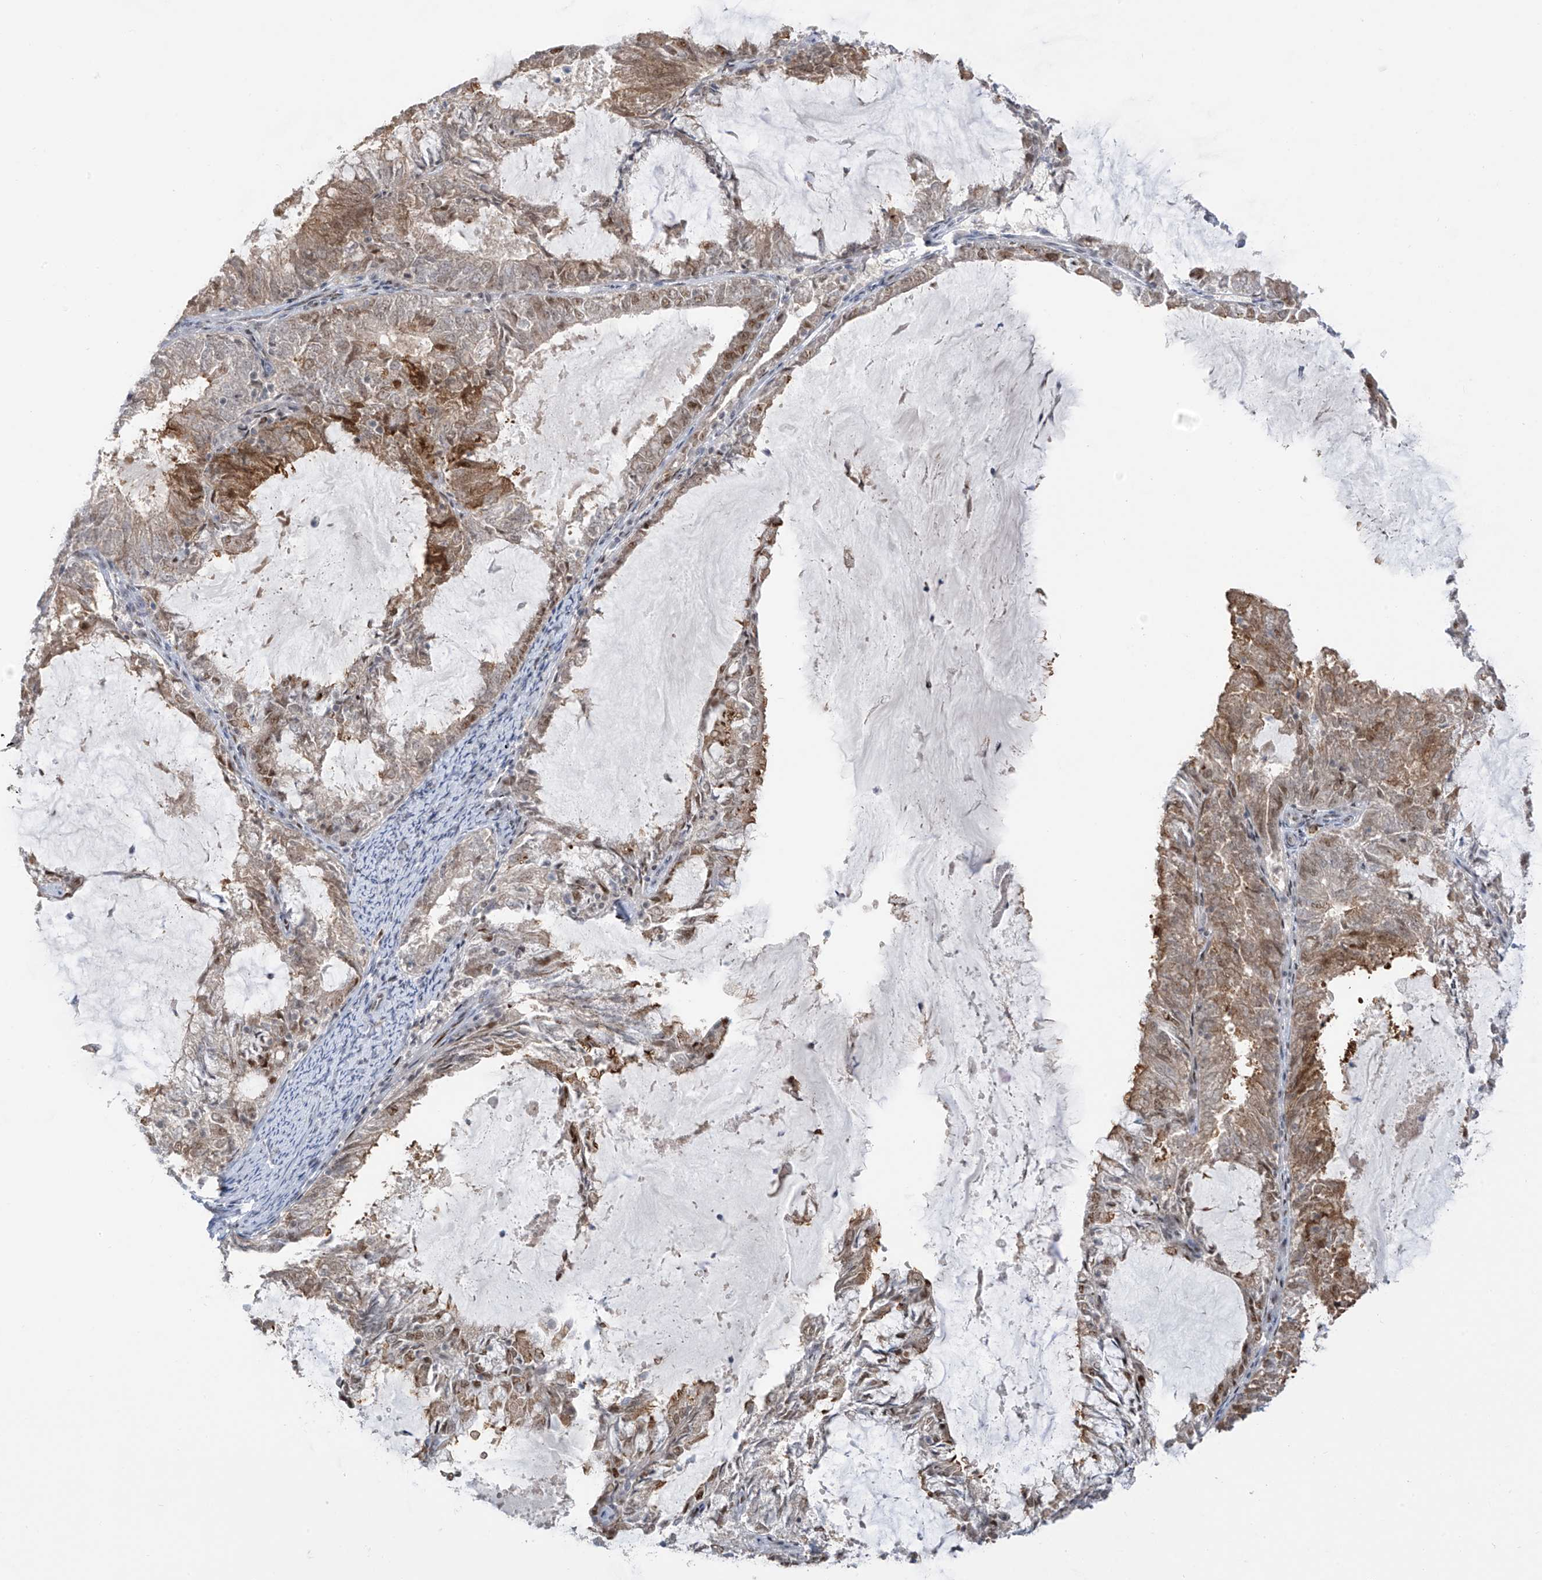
{"staining": {"intensity": "moderate", "quantity": "25%-75%", "location": "cytoplasmic/membranous,nuclear"}, "tissue": "endometrial cancer", "cell_type": "Tumor cells", "image_type": "cancer", "snomed": [{"axis": "morphology", "description": "Adenocarcinoma, NOS"}, {"axis": "topography", "description": "Endometrium"}], "caption": "This photomicrograph displays endometrial cancer stained with immunohistochemistry (IHC) to label a protein in brown. The cytoplasmic/membranous and nuclear of tumor cells show moderate positivity for the protein. Nuclei are counter-stained blue.", "gene": "ZCWPW2", "patient": {"sex": "female", "age": 57}}